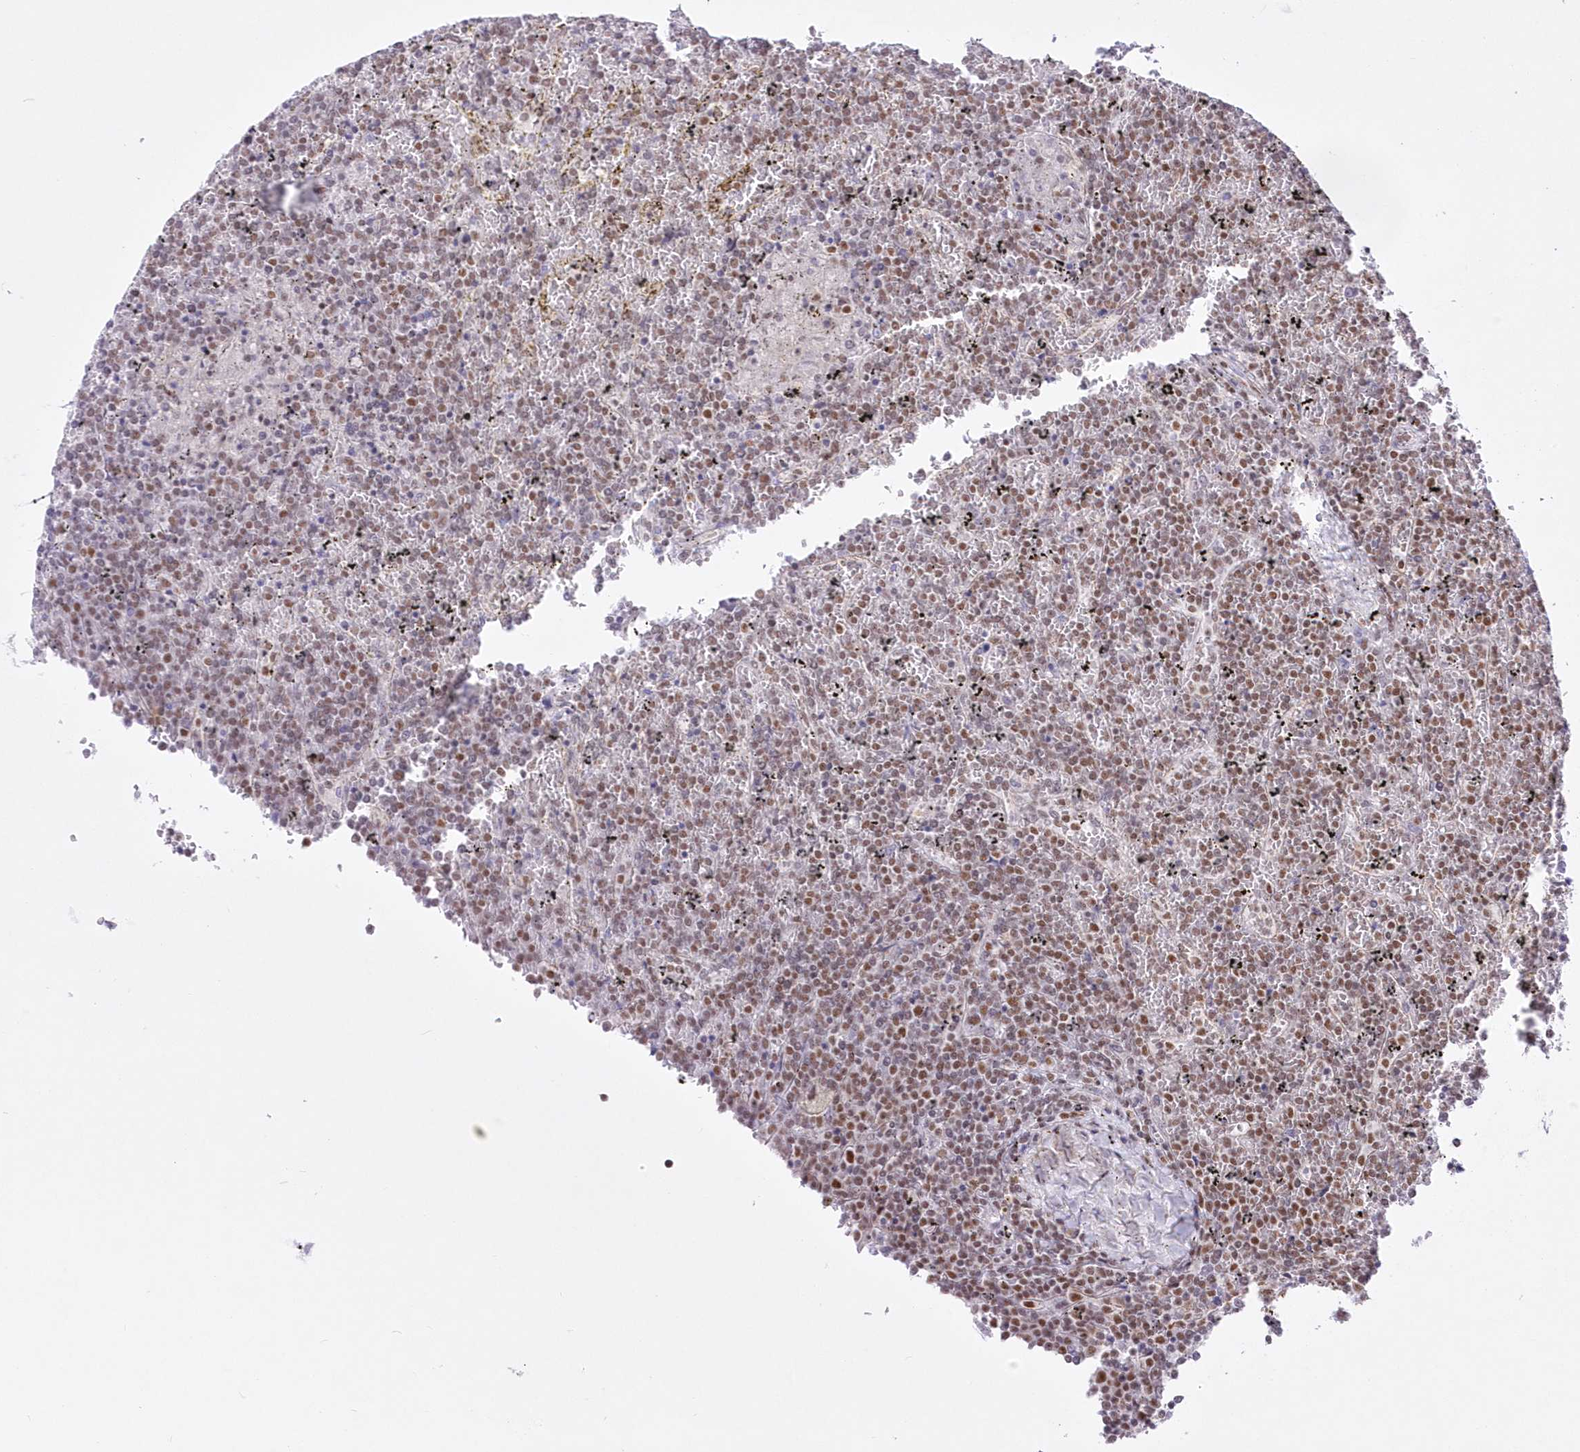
{"staining": {"intensity": "moderate", "quantity": ">75%", "location": "nuclear"}, "tissue": "lymphoma", "cell_type": "Tumor cells", "image_type": "cancer", "snomed": [{"axis": "morphology", "description": "Malignant lymphoma, non-Hodgkin's type, Low grade"}, {"axis": "topography", "description": "Spleen"}], "caption": "This is a micrograph of immunohistochemistry (IHC) staining of low-grade malignant lymphoma, non-Hodgkin's type, which shows moderate staining in the nuclear of tumor cells.", "gene": "NSUN2", "patient": {"sex": "female", "age": 19}}